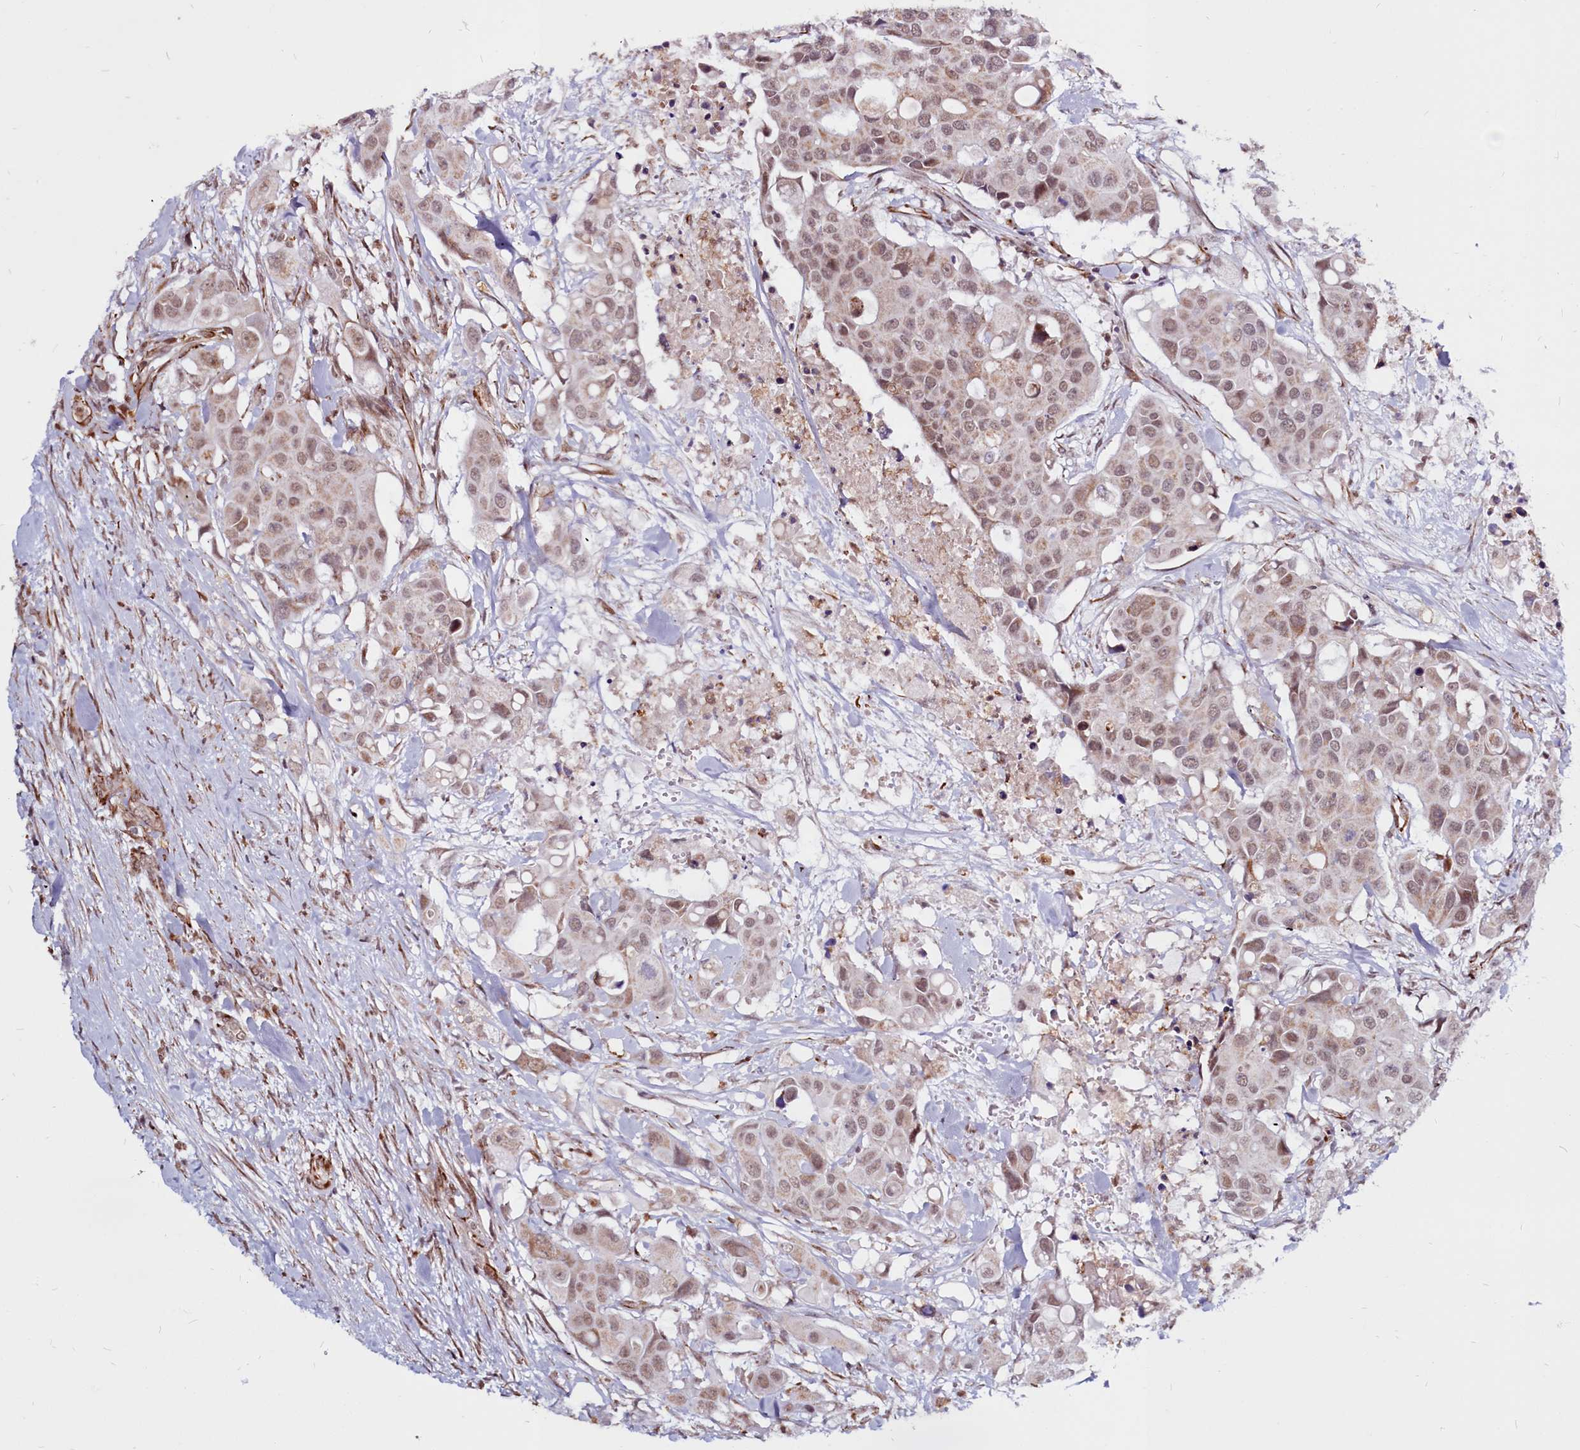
{"staining": {"intensity": "moderate", "quantity": ">75%", "location": "nuclear"}, "tissue": "colorectal cancer", "cell_type": "Tumor cells", "image_type": "cancer", "snomed": [{"axis": "morphology", "description": "Adenocarcinoma, NOS"}, {"axis": "topography", "description": "Colon"}], "caption": "Brown immunohistochemical staining in colorectal cancer (adenocarcinoma) reveals moderate nuclear staining in about >75% of tumor cells.", "gene": "CLK3", "patient": {"sex": "male", "age": 77}}